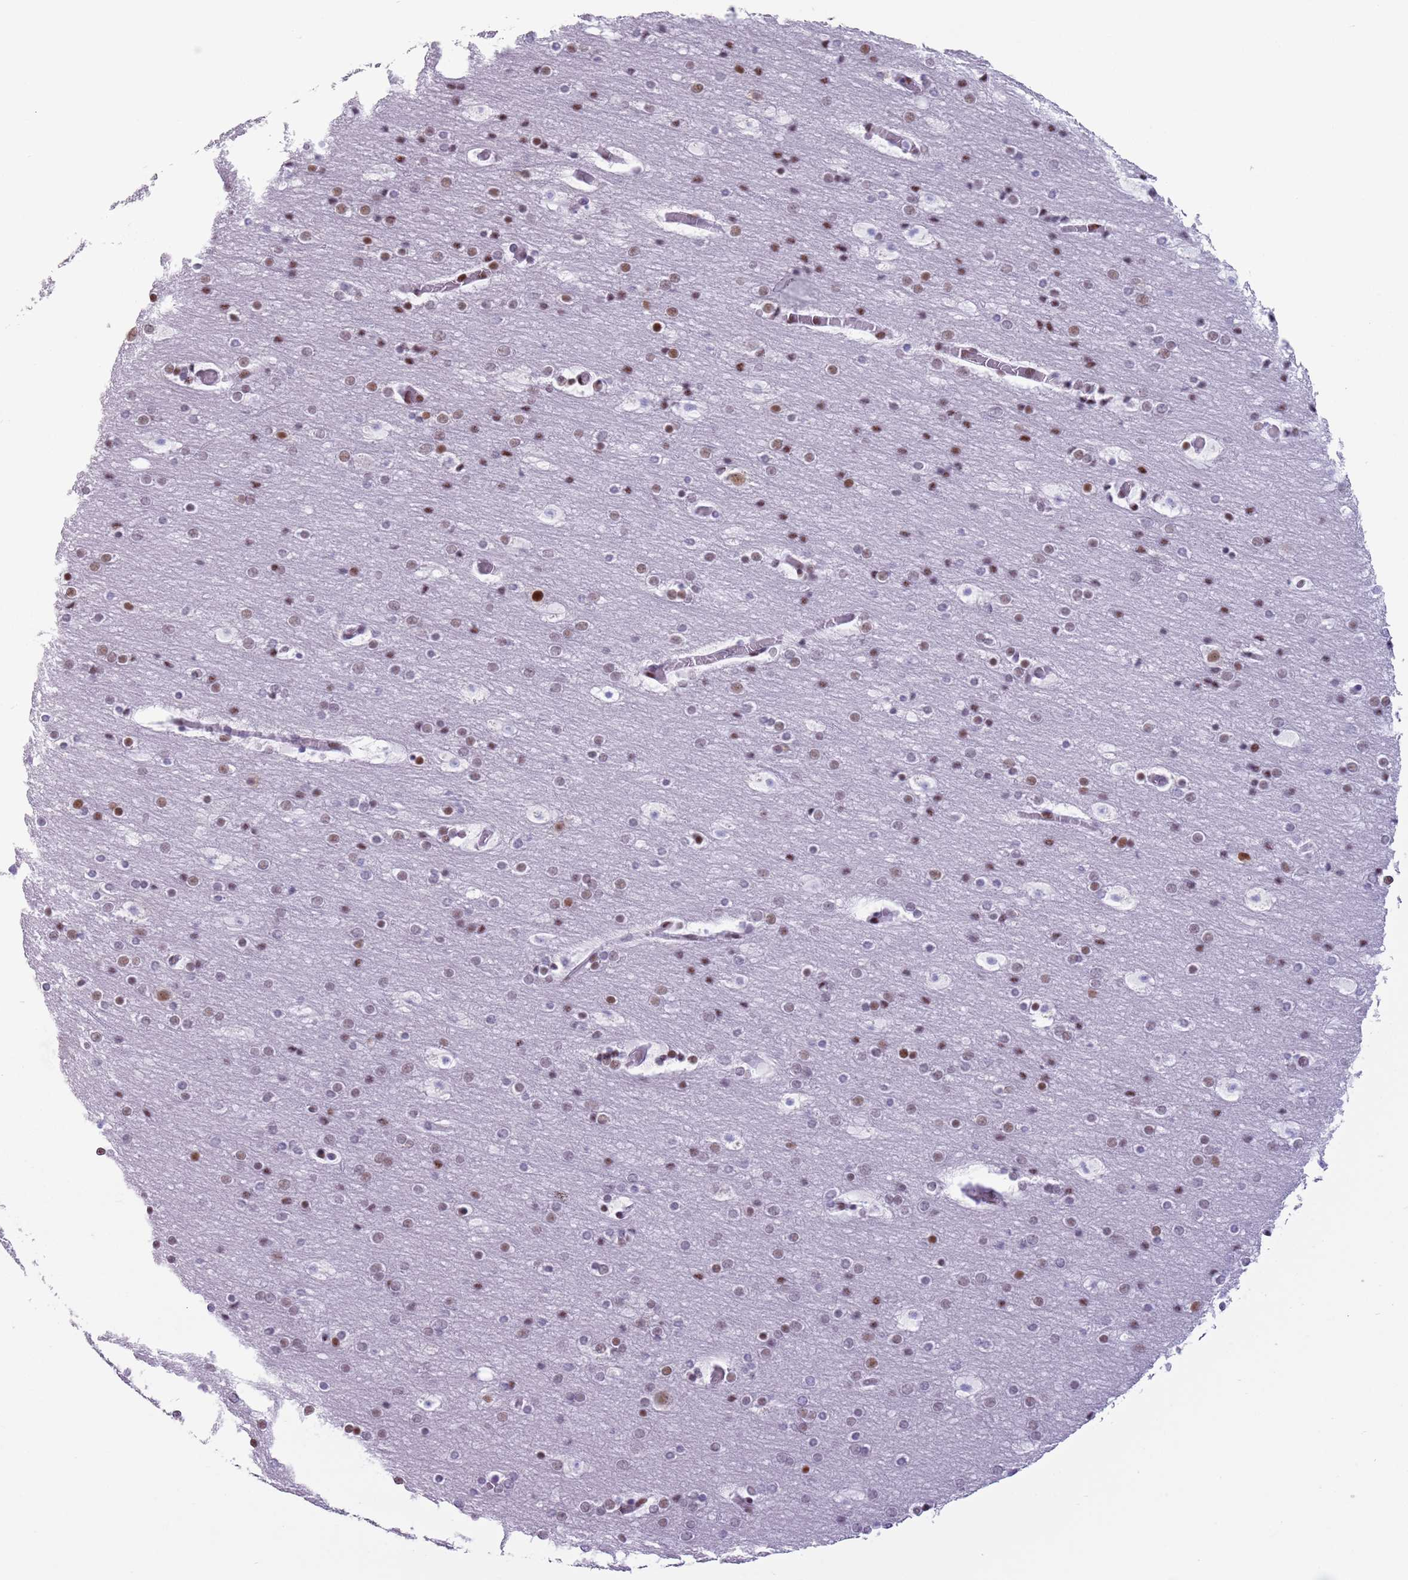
{"staining": {"intensity": "negative", "quantity": "none", "location": "none"}, "tissue": "cerebral cortex", "cell_type": "Endothelial cells", "image_type": "normal", "snomed": [{"axis": "morphology", "description": "Normal tissue, NOS"}, {"axis": "topography", "description": "Cerebral cortex"}], "caption": "There is no significant staining in endothelial cells of cerebral cortex.", "gene": "FAM104B", "patient": {"sex": "male", "age": 57}}